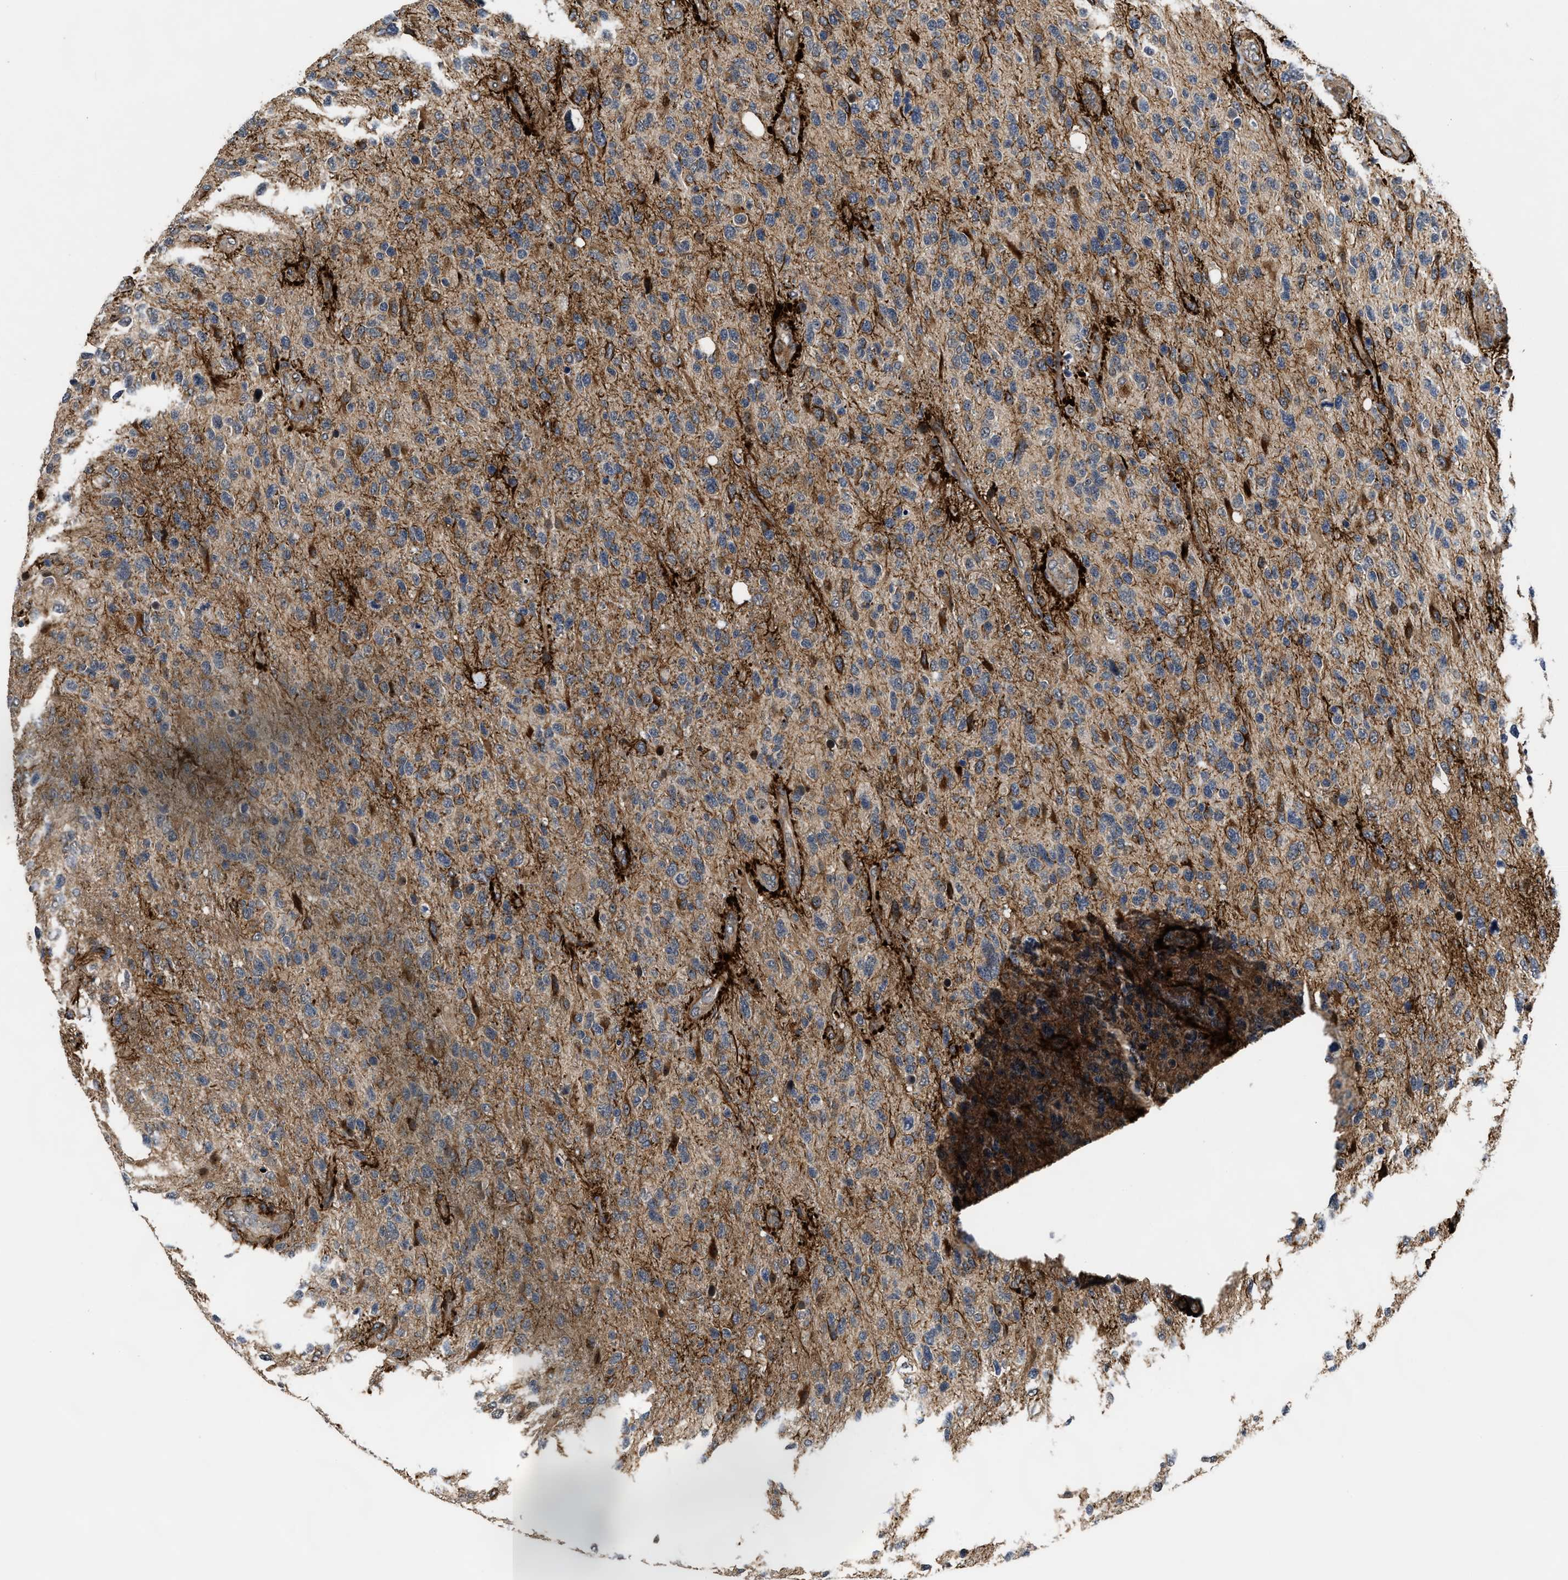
{"staining": {"intensity": "moderate", "quantity": "25%-75%", "location": "cytoplasmic/membranous"}, "tissue": "glioma", "cell_type": "Tumor cells", "image_type": "cancer", "snomed": [{"axis": "morphology", "description": "Glioma, malignant, High grade"}, {"axis": "topography", "description": "Brain"}], "caption": "A high-resolution micrograph shows IHC staining of glioma, which reveals moderate cytoplasmic/membranous expression in approximately 25%-75% of tumor cells.", "gene": "ALDH3A2", "patient": {"sex": "female", "age": 58}}